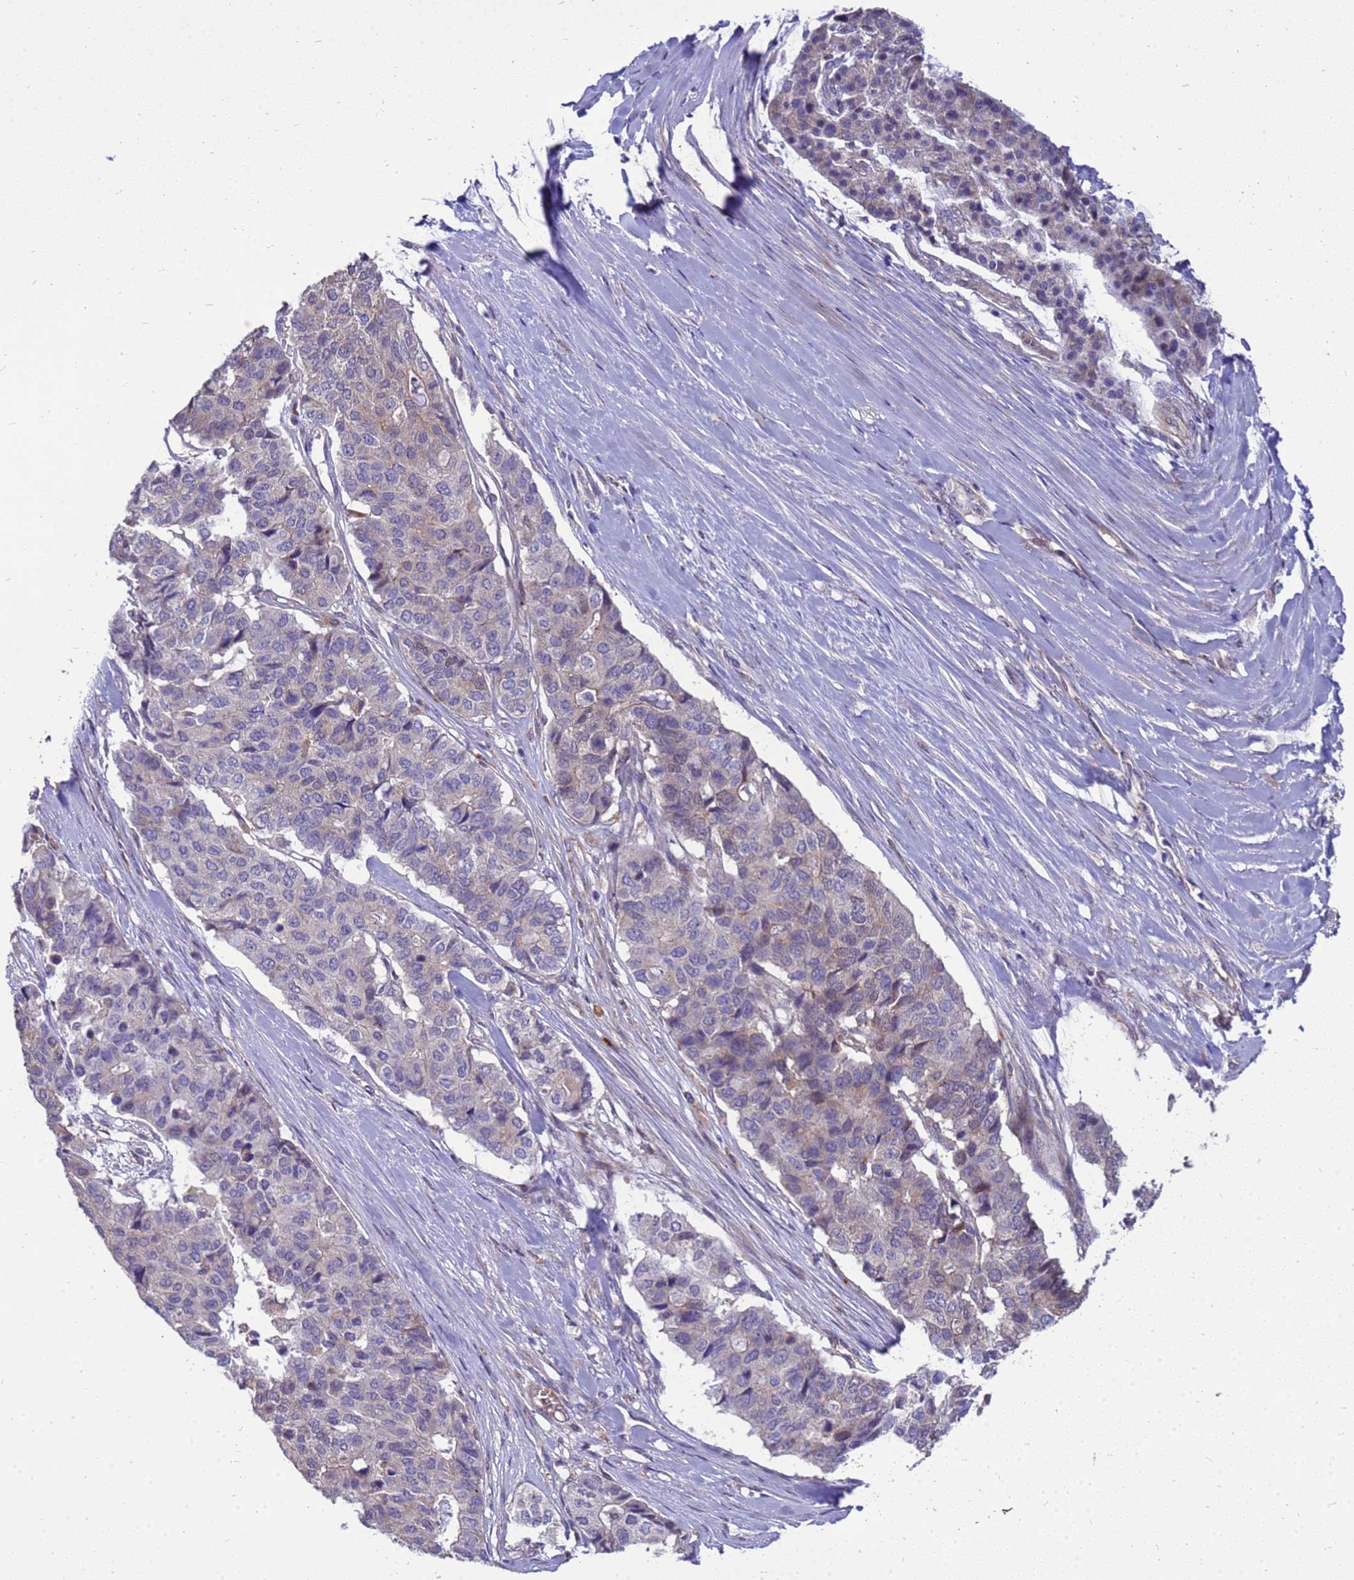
{"staining": {"intensity": "weak", "quantity": "<25%", "location": "cytoplasmic/membranous"}, "tissue": "pancreatic cancer", "cell_type": "Tumor cells", "image_type": "cancer", "snomed": [{"axis": "morphology", "description": "Adenocarcinoma, NOS"}, {"axis": "topography", "description": "Pancreas"}], "caption": "Human pancreatic adenocarcinoma stained for a protein using immunohistochemistry (IHC) reveals no positivity in tumor cells.", "gene": "EIF4EBP3", "patient": {"sex": "male", "age": 50}}